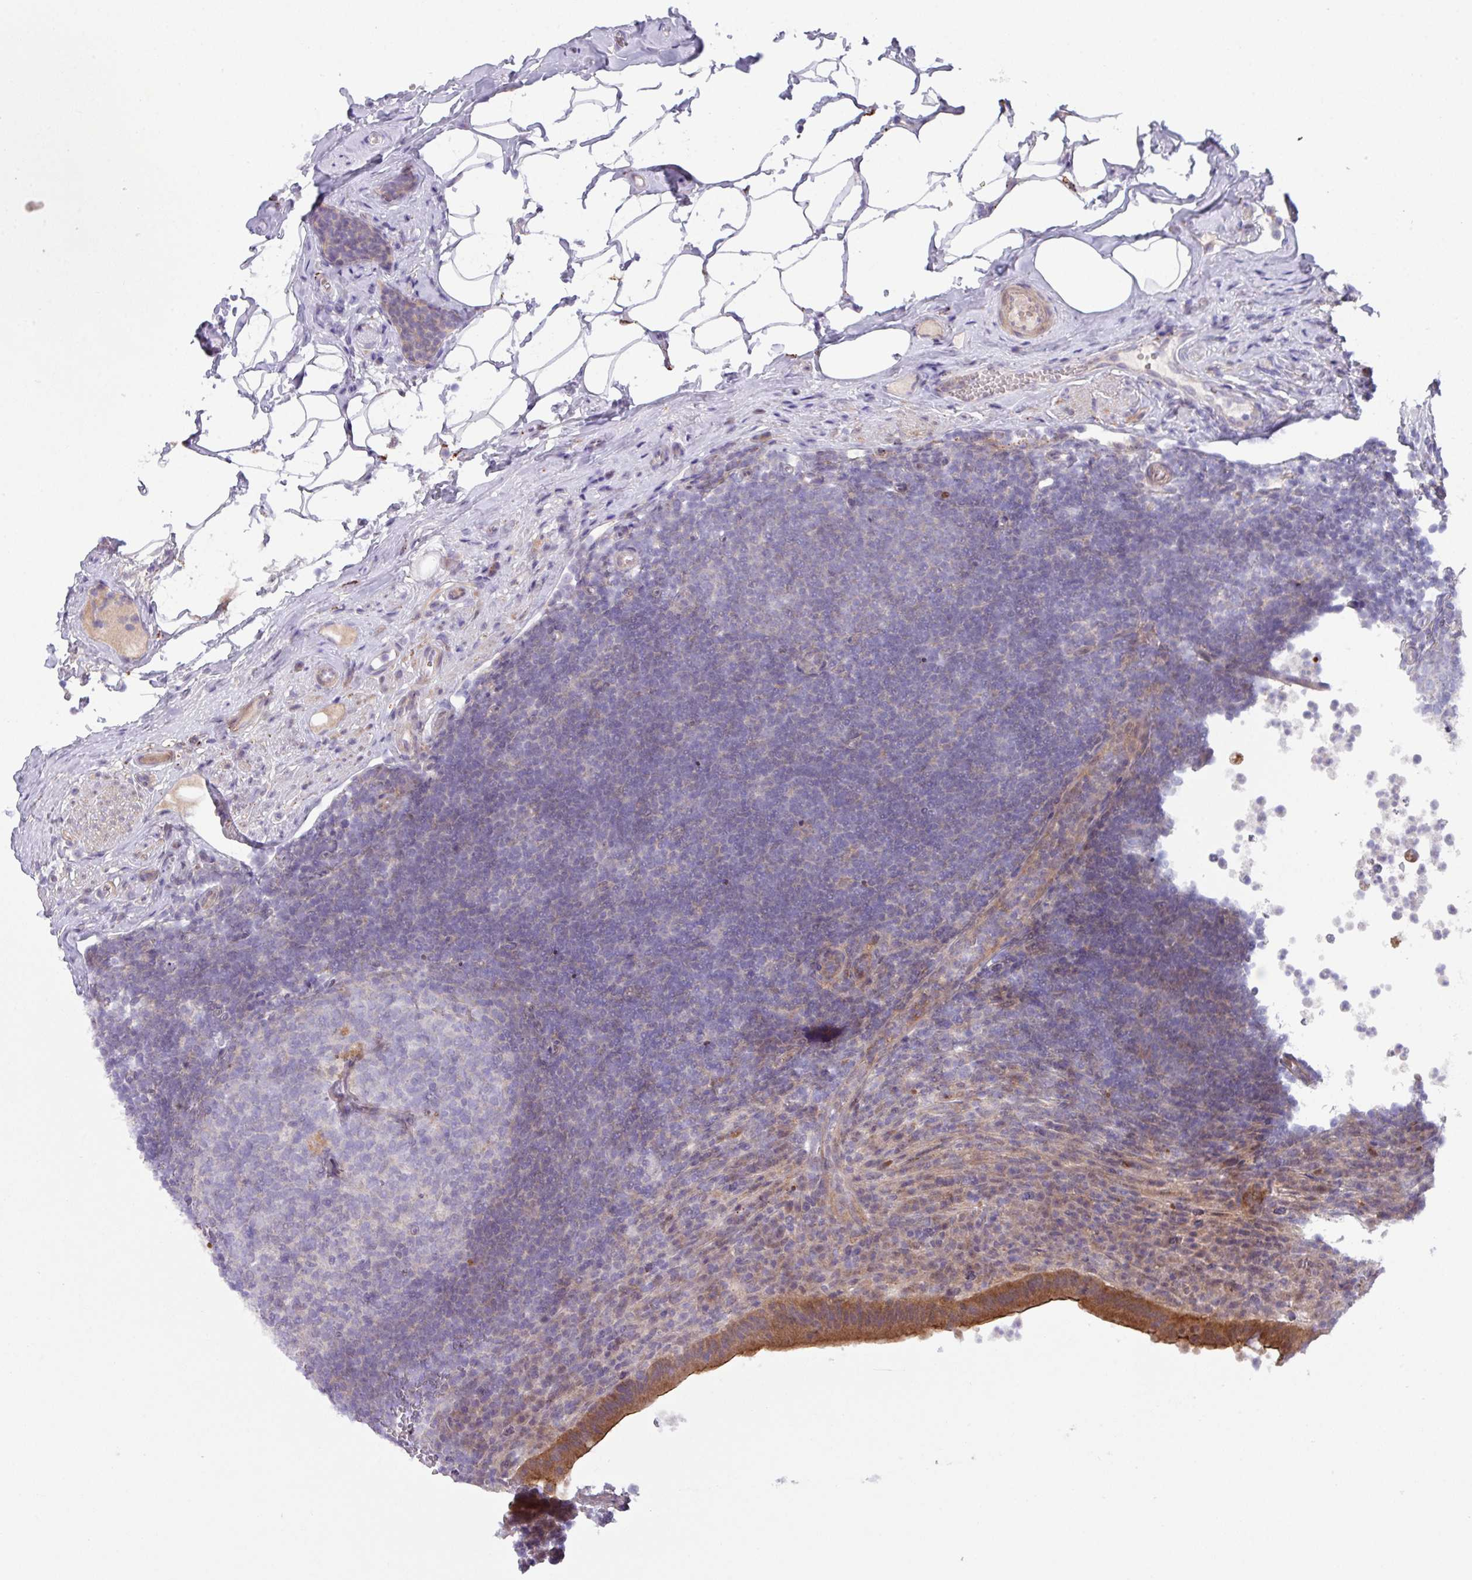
{"staining": {"intensity": "moderate", "quantity": ">75%", "location": "cytoplasmic/membranous"}, "tissue": "appendix", "cell_type": "Glandular cells", "image_type": "normal", "snomed": [{"axis": "morphology", "description": "Normal tissue, NOS"}, {"axis": "topography", "description": "Appendix"}], "caption": "High-magnification brightfield microscopy of normal appendix stained with DAB (3,3'-diaminobenzidine) (brown) and counterstained with hematoxylin (blue). glandular cells exhibit moderate cytoplasmic/membranous expression is appreciated in approximately>75% of cells.", "gene": "IQCJ", "patient": {"sex": "female", "age": 56}}